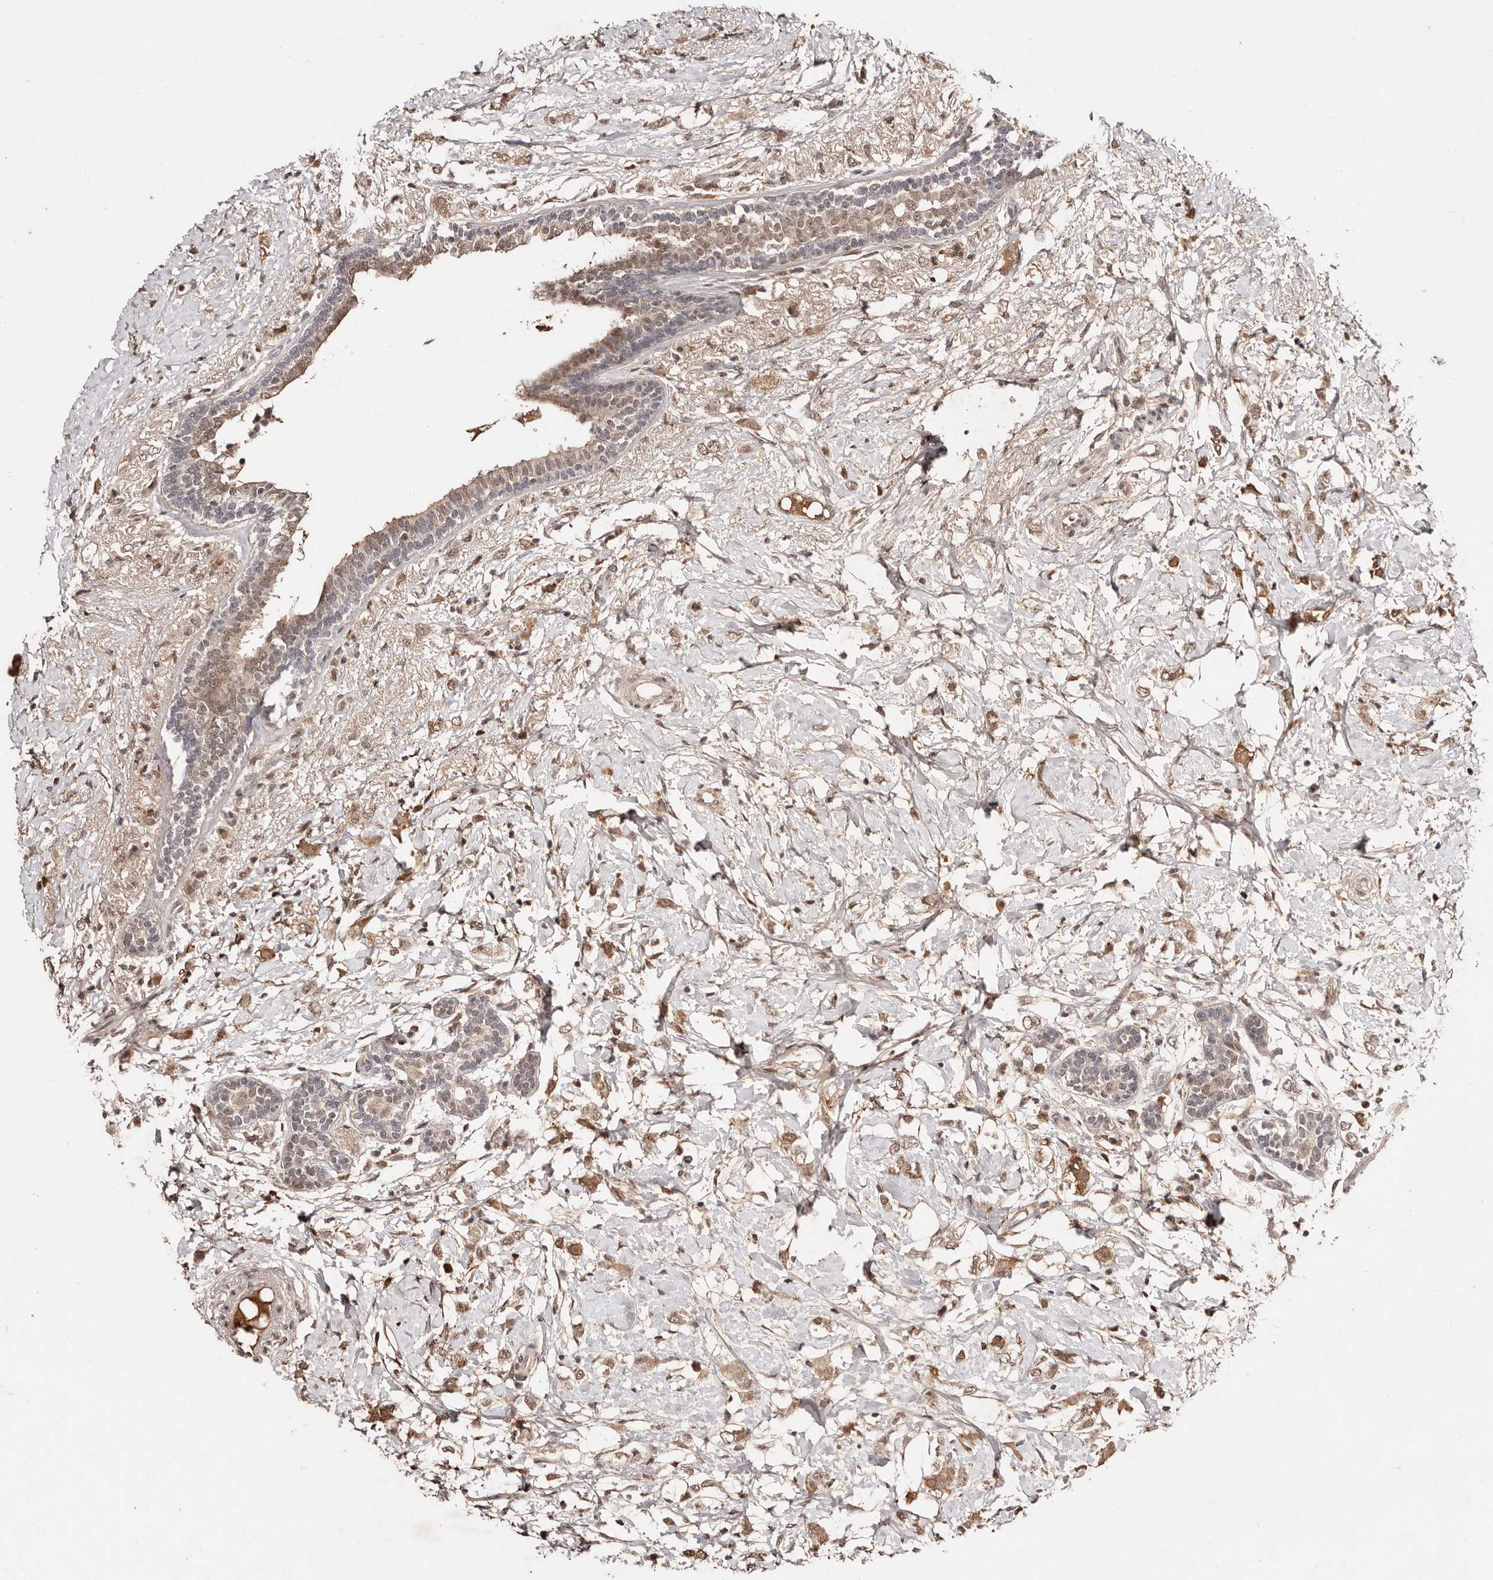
{"staining": {"intensity": "moderate", "quantity": ">75%", "location": "cytoplasmic/membranous,nuclear"}, "tissue": "breast cancer", "cell_type": "Tumor cells", "image_type": "cancer", "snomed": [{"axis": "morphology", "description": "Normal tissue, NOS"}, {"axis": "morphology", "description": "Lobular carcinoma"}, {"axis": "topography", "description": "Breast"}], "caption": "Lobular carcinoma (breast) stained with immunohistochemistry shows moderate cytoplasmic/membranous and nuclear staining in approximately >75% of tumor cells.", "gene": "BICRAL", "patient": {"sex": "female", "age": 47}}